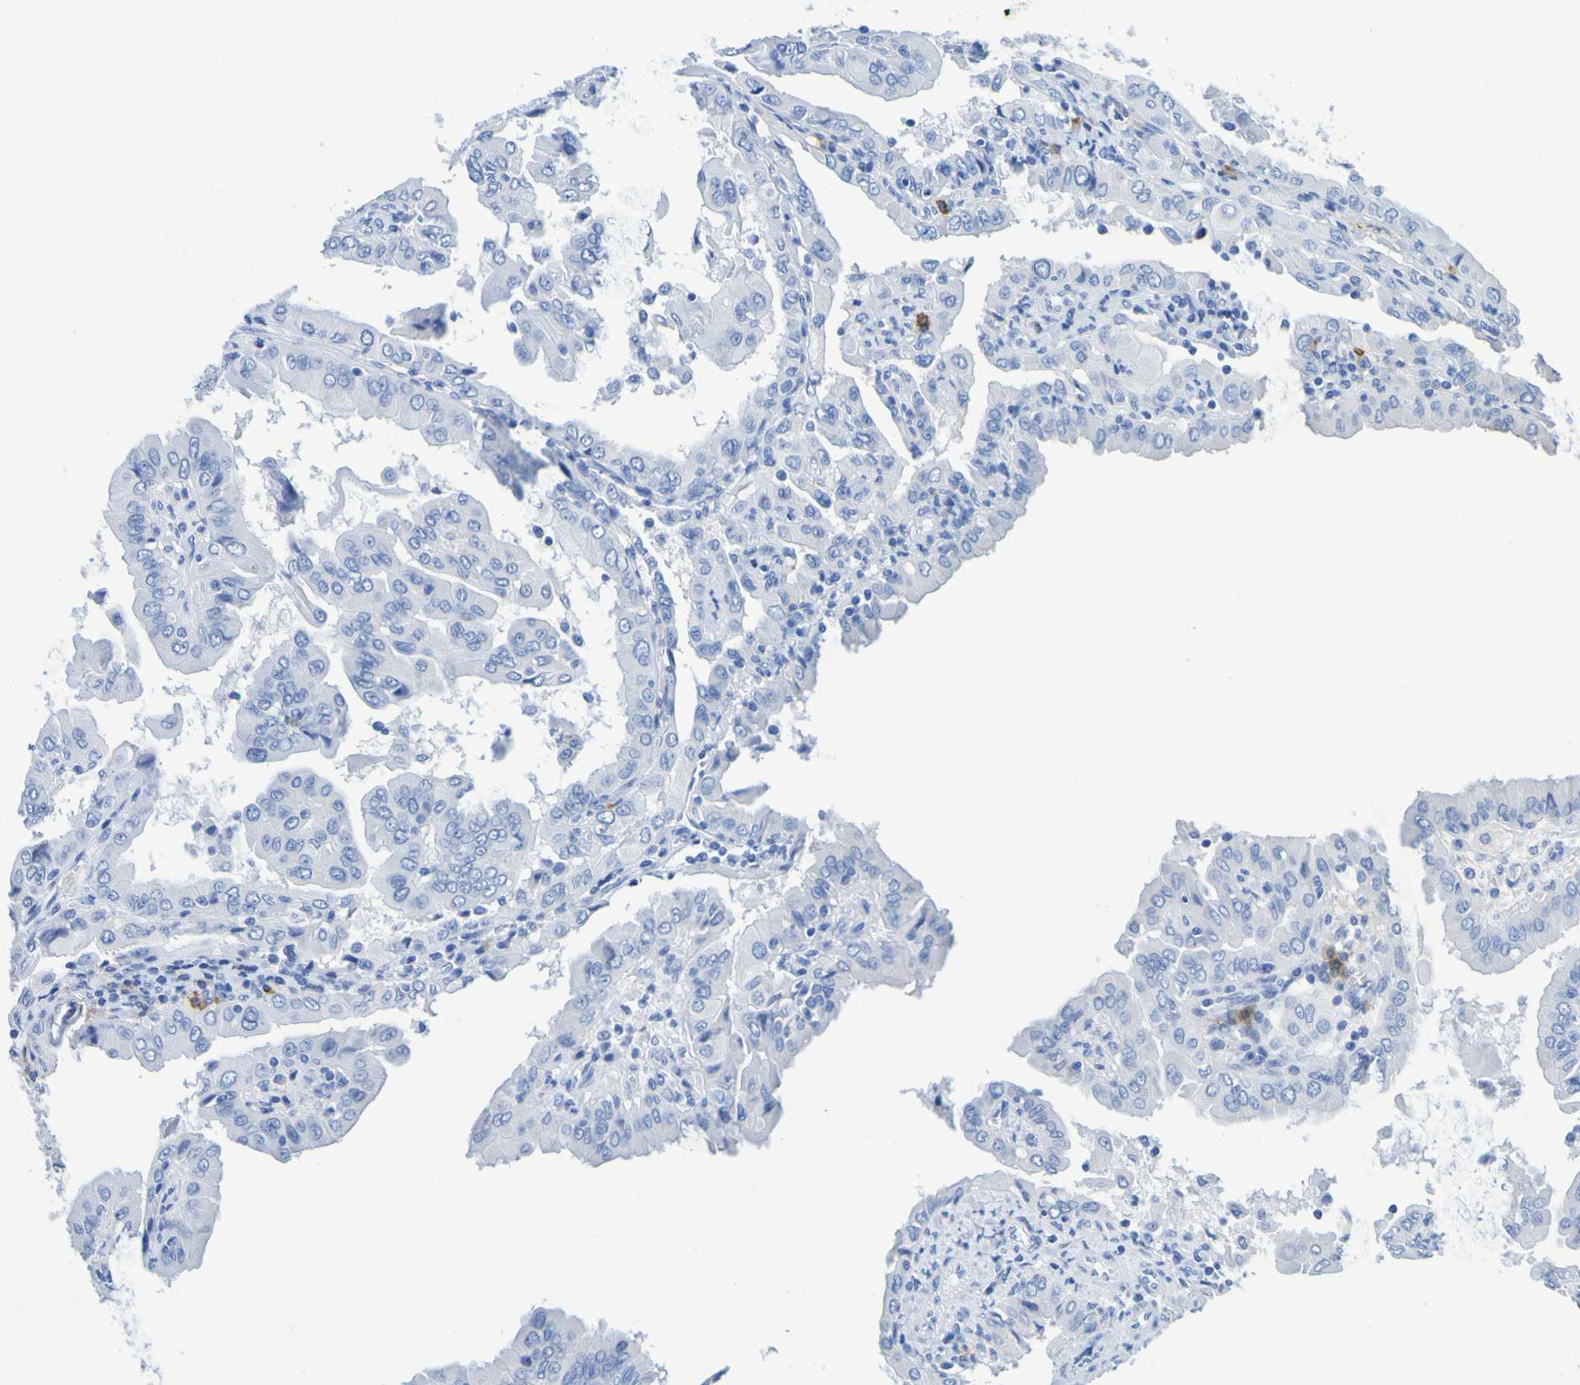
{"staining": {"intensity": "negative", "quantity": "none", "location": "none"}, "tissue": "thyroid cancer", "cell_type": "Tumor cells", "image_type": "cancer", "snomed": [{"axis": "morphology", "description": "Papillary adenocarcinoma, NOS"}, {"axis": "topography", "description": "Thyroid gland"}], "caption": "Micrograph shows no significant protein staining in tumor cells of thyroid cancer (papillary adenocarcinoma).", "gene": "DPEP1", "patient": {"sex": "male", "age": 33}}